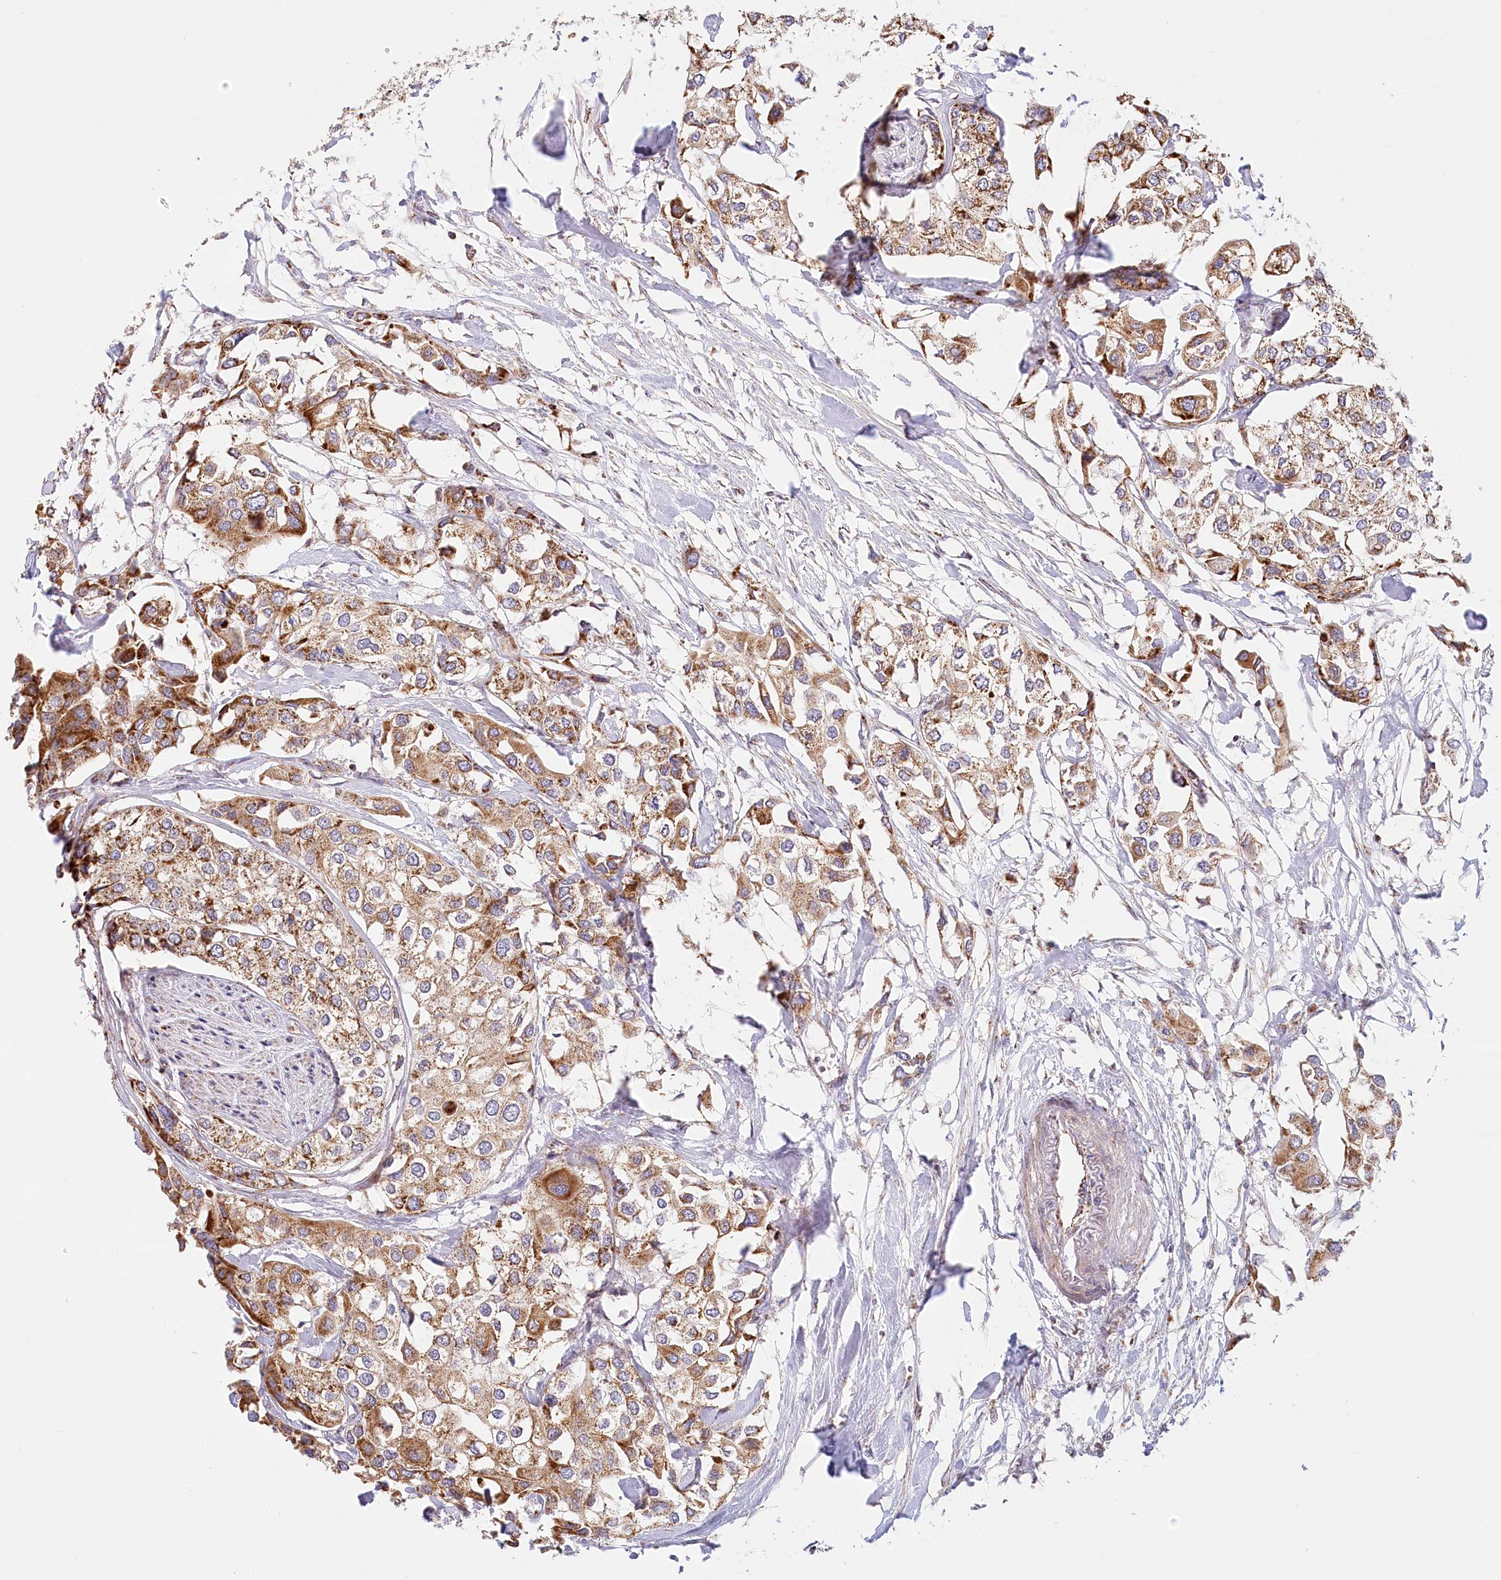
{"staining": {"intensity": "moderate", "quantity": ">75%", "location": "cytoplasmic/membranous"}, "tissue": "urothelial cancer", "cell_type": "Tumor cells", "image_type": "cancer", "snomed": [{"axis": "morphology", "description": "Urothelial carcinoma, High grade"}, {"axis": "topography", "description": "Urinary bladder"}], "caption": "Immunohistochemical staining of high-grade urothelial carcinoma shows medium levels of moderate cytoplasmic/membranous protein expression in approximately >75% of tumor cells.", "gene": "UMPS", "patient": {"sex": "male", "age": 64}}